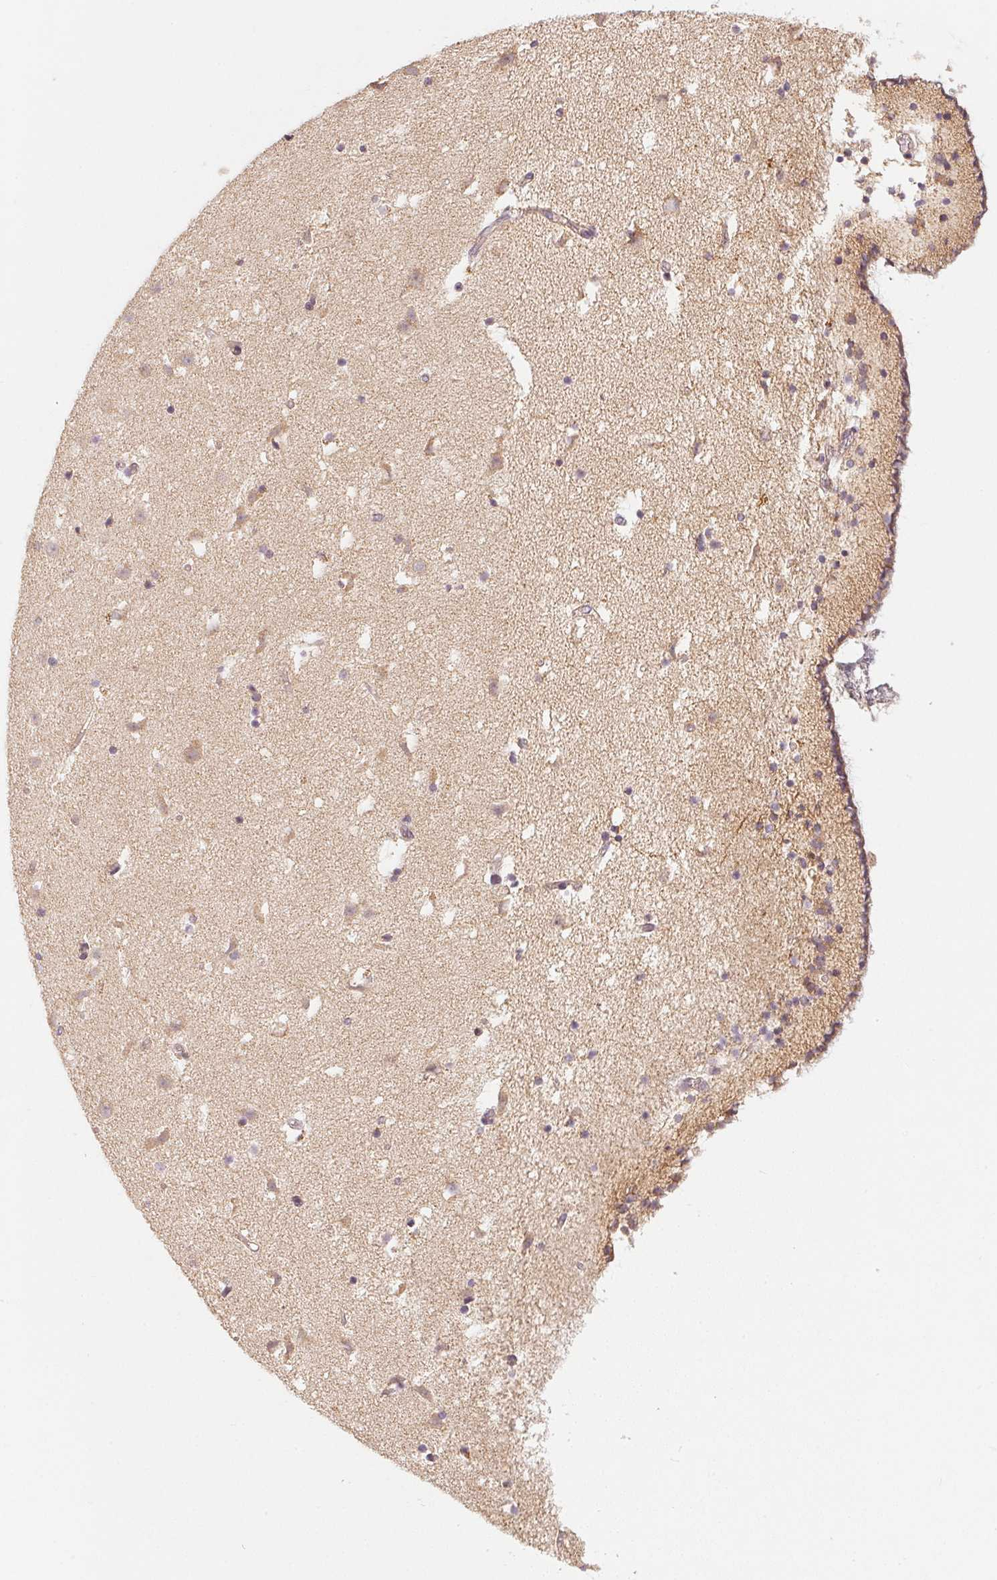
{"staining": {"intensity": "negative", "quantity": "none", "location": "none"}, "tissue": "caudate", "cell_type": "Glial cells", "image_type": "normal", "snomed": [{"axis": "morphology", "description": "Normal tissue, NOS"}, {"axis": "topography", "description": "Lateral ventricle wall"}], "caption": "This is an immunohistochemistry micrograph of unremarkable human caudate. There is no staining in glial cells.", "gene": "MATCAP1", "patient": {"sex": "female", "age": 42}}